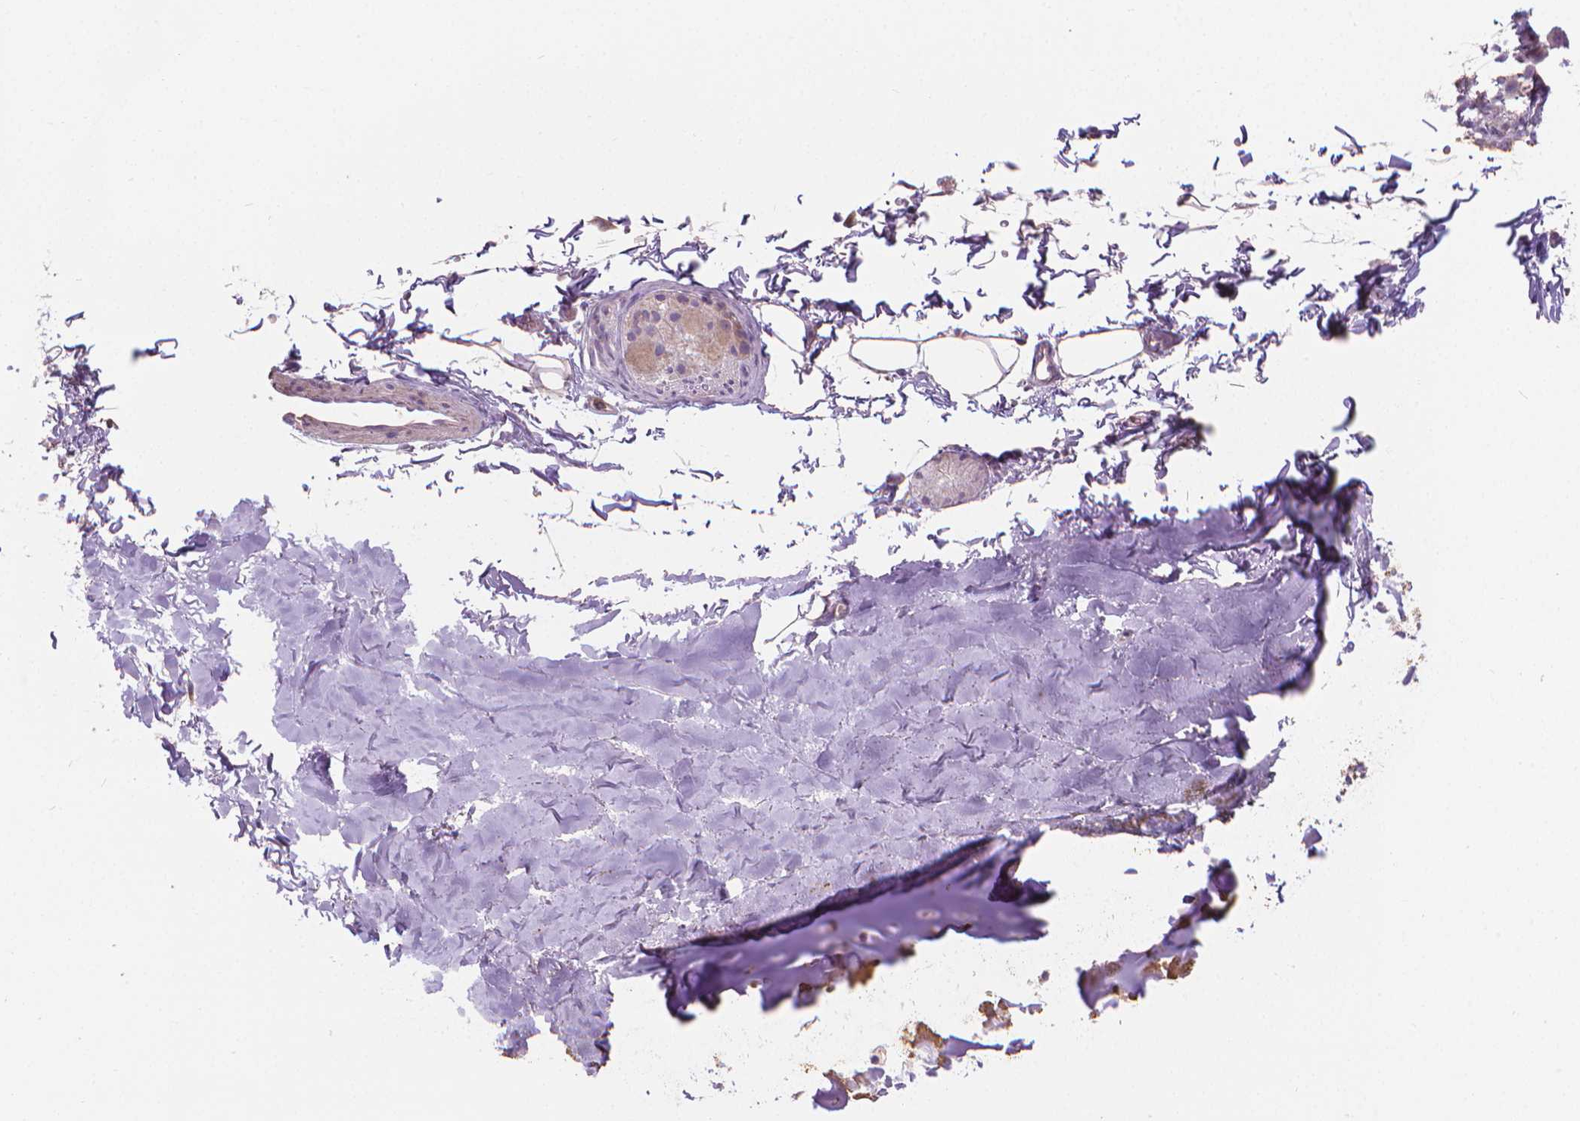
{"staining": {"intensity": "negative", "quantity": "none", "location": "none"}, "tissue": "adipose tissue", "cell_type": "Adipocytes", "image_type": "normal", "snomed": [{"axis": "morphology", "description": "Normal tissue, NOS"}, {"axis": "topography", "description": "Cartilage tissue"}, {"axis": "topography", "description": "Bronchus"}], "caption": "An immunohistochemistry (IHC) micrograph of unremarkable adipose tissue is shown. There is no staining in adipocytes of adipose tissue.", "gene": "CABCOCO1", "patient": {"sex": "female", "age": 79}}